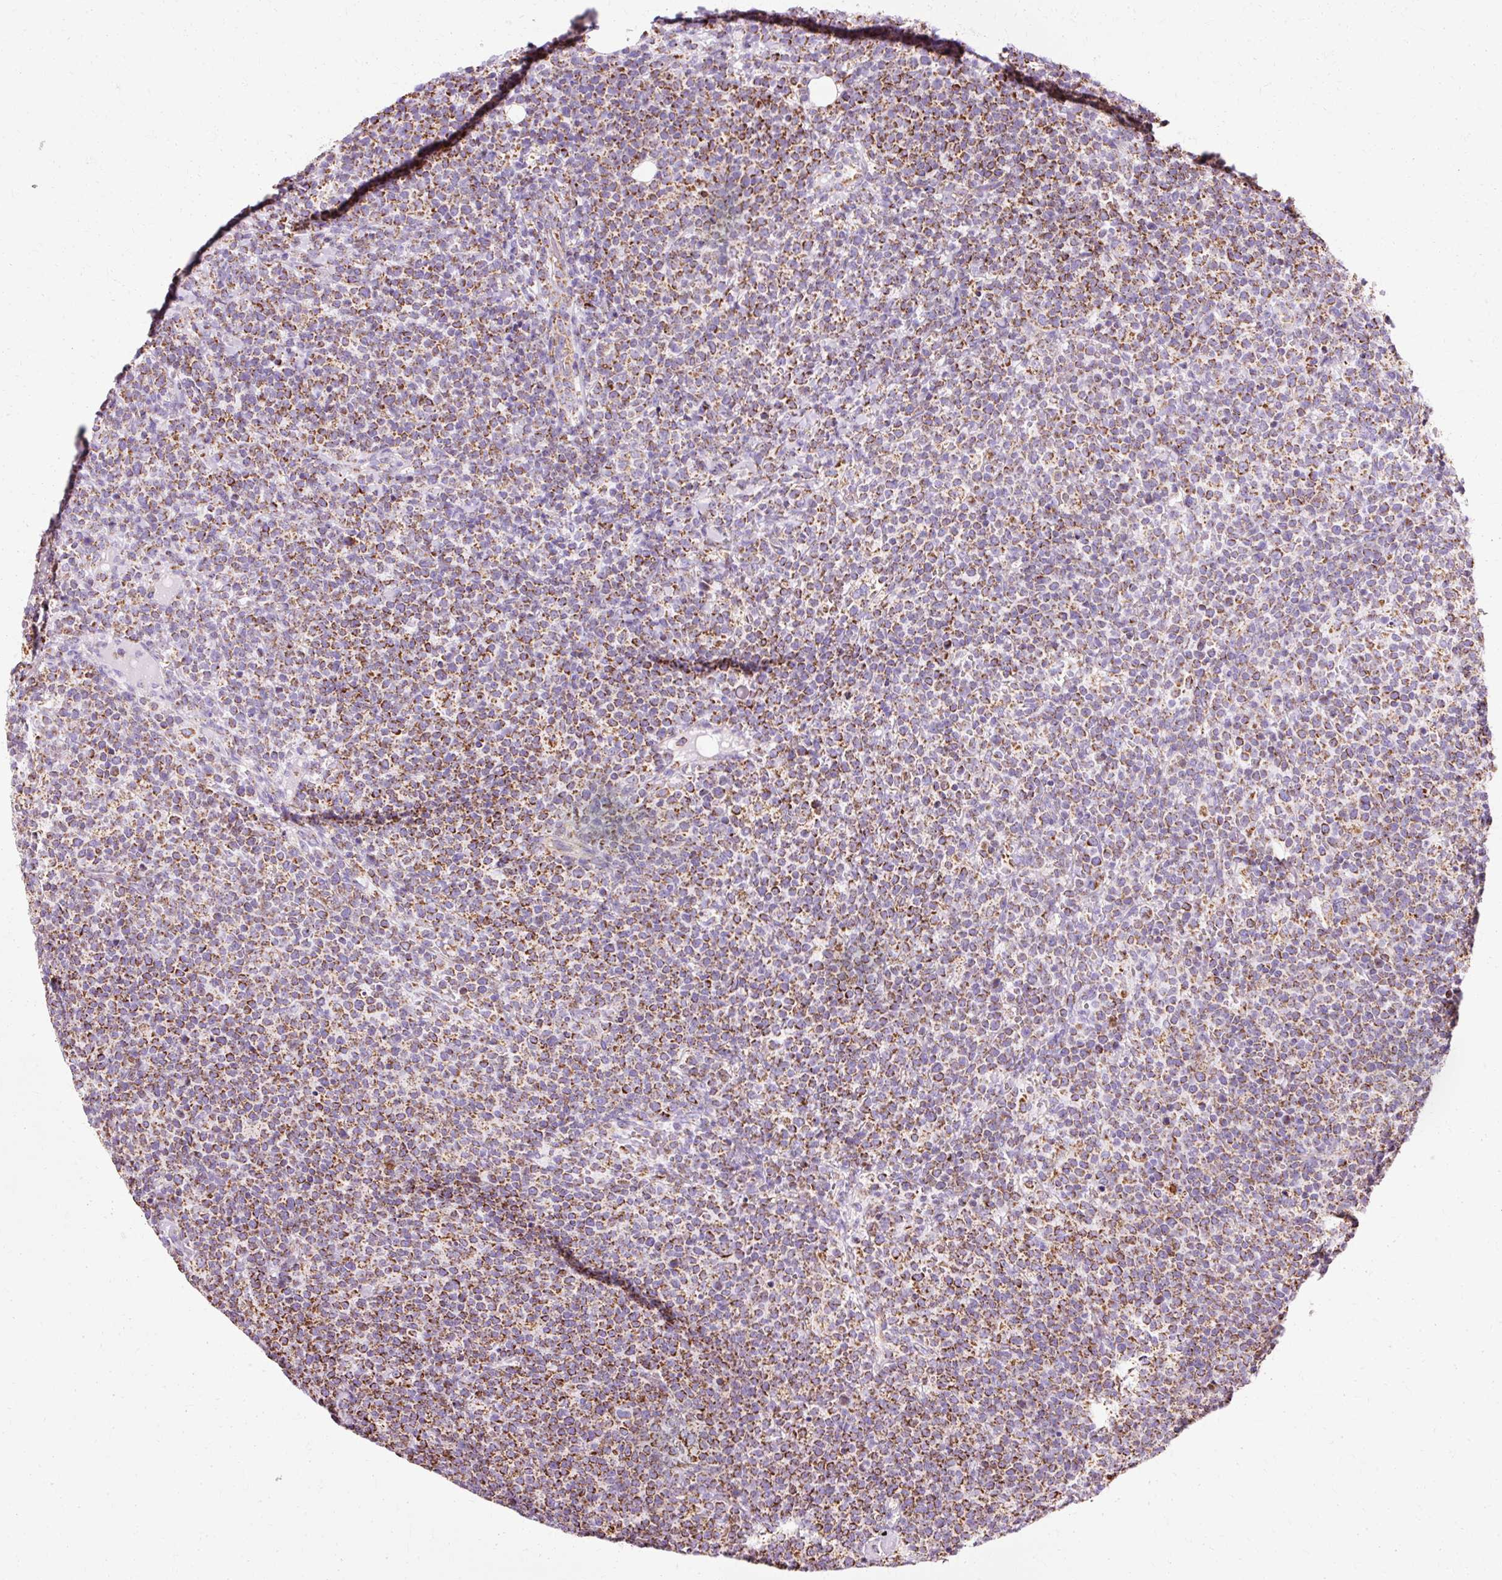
{"staining": {"intensity": "strong", "quantity": "25%-75%", "location": "cytoplasmic/membranous"}, "tissue": "lymphoma", "cell_type": "Tumor cells", "image_type": "cancer", "snomed": [{"axis": "morphology", "description": "Malignant lymphoma, non-Hodgkin's type, High grade"}, {"axis": "topography", "description": "Lymph node"}], "caption": "Tumor cells show high levels of strong cytoplasmic/membranous positivity in about 25%-75% of cells in human lymphoma. Nuclei are stained in blue.", "gene": "ATP5PO", "patient": {"sex": "male", "age": 61}}